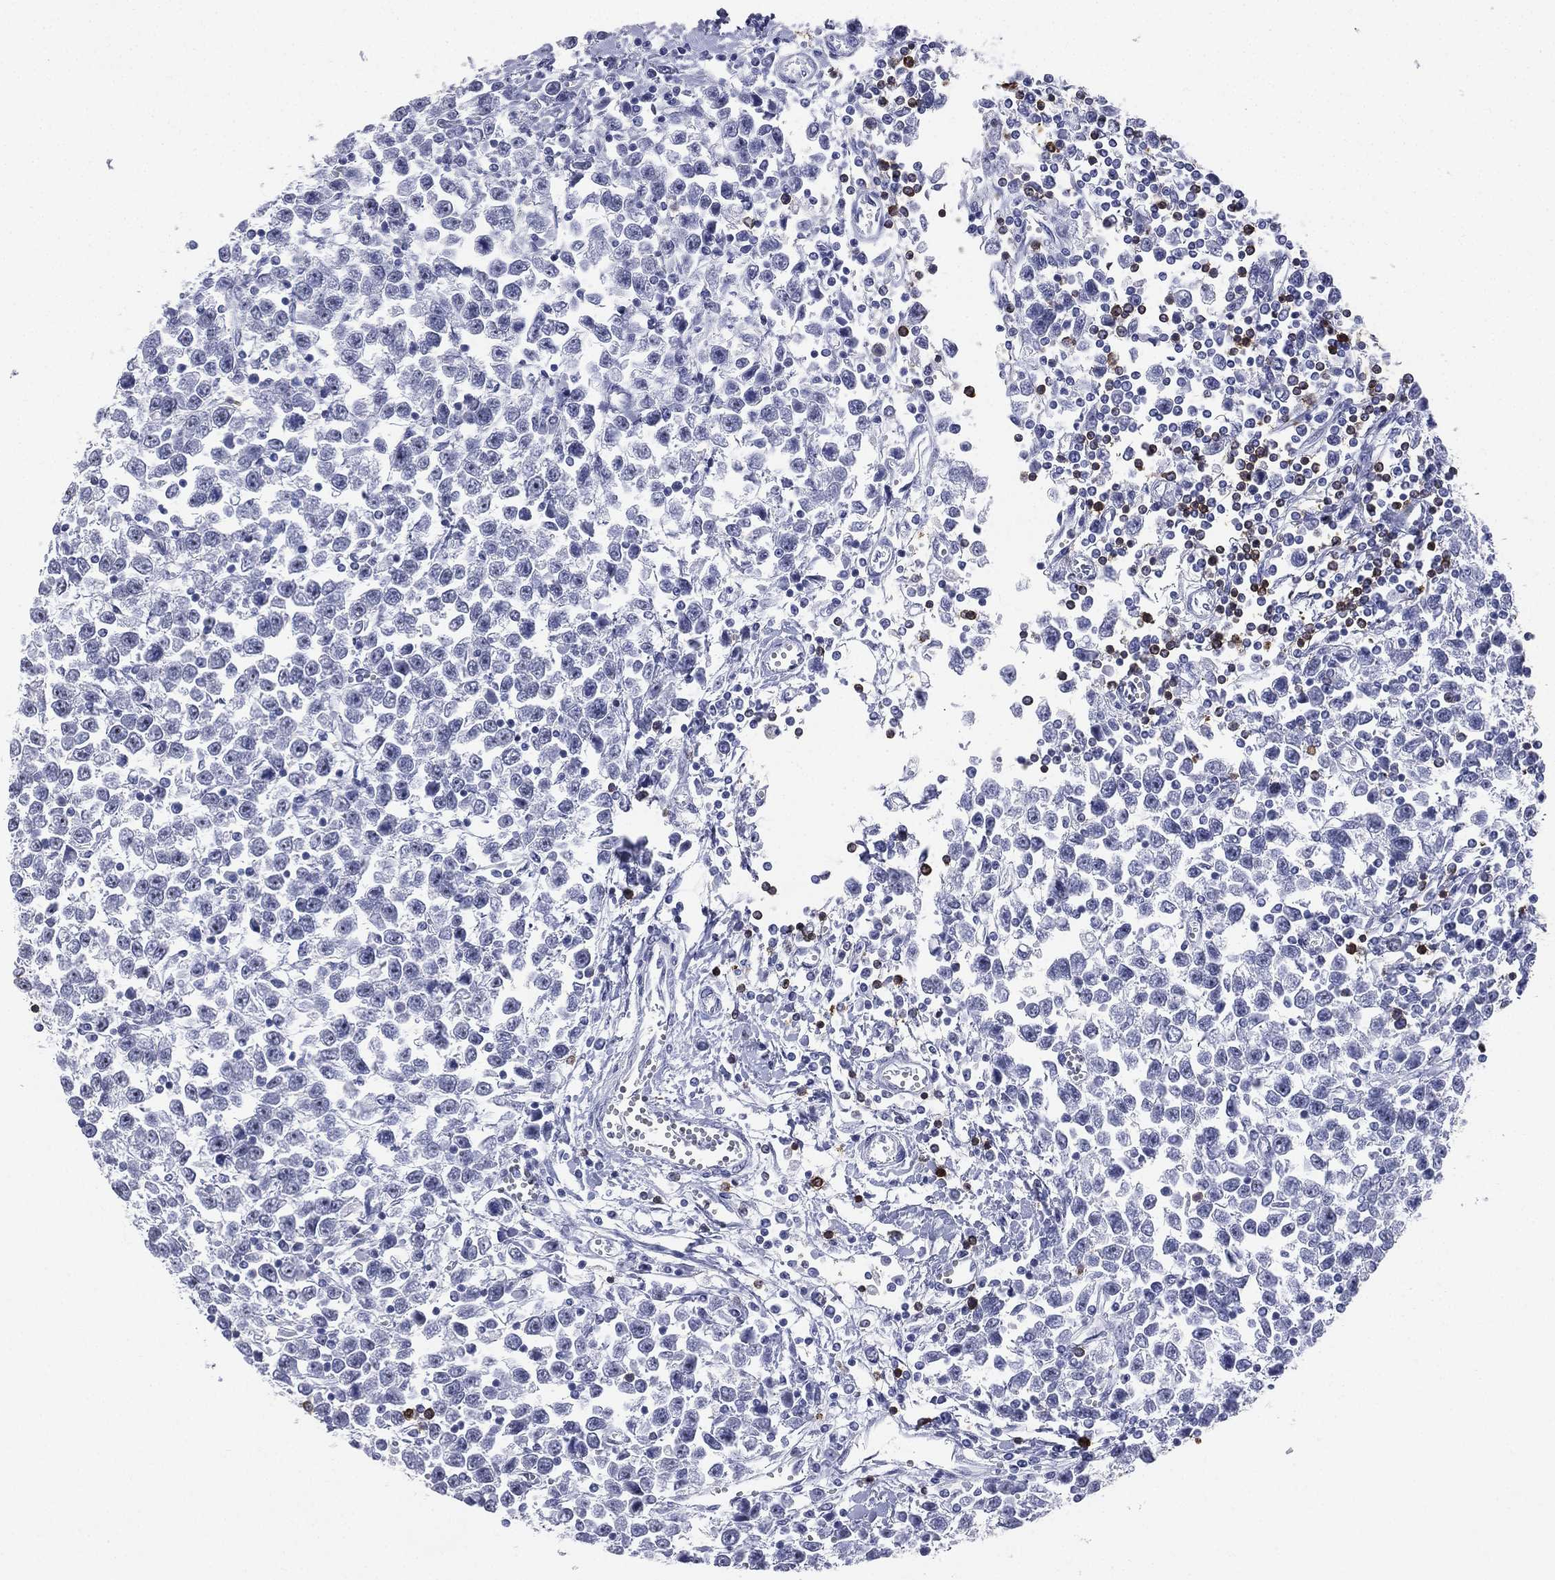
{"staining": {"intensity": "negative", "quantity": "none", "location": "none"}, "tissue": "testis cancer", "cell_type": "Tumor cells", "image_type": "cancer", "snomed": [{"axis": "morphology", "description": "Seminoma, NOS"}, {"axis": "topography", "description": "Testis"}], "caption": "An immunohistochemistry image of testis cancer (seminoma) is shown. There is no staining in tumor cells of testis cancer (seminoma).", "gene": "CD22", "patient": {"sex": "male", "age": 34}}